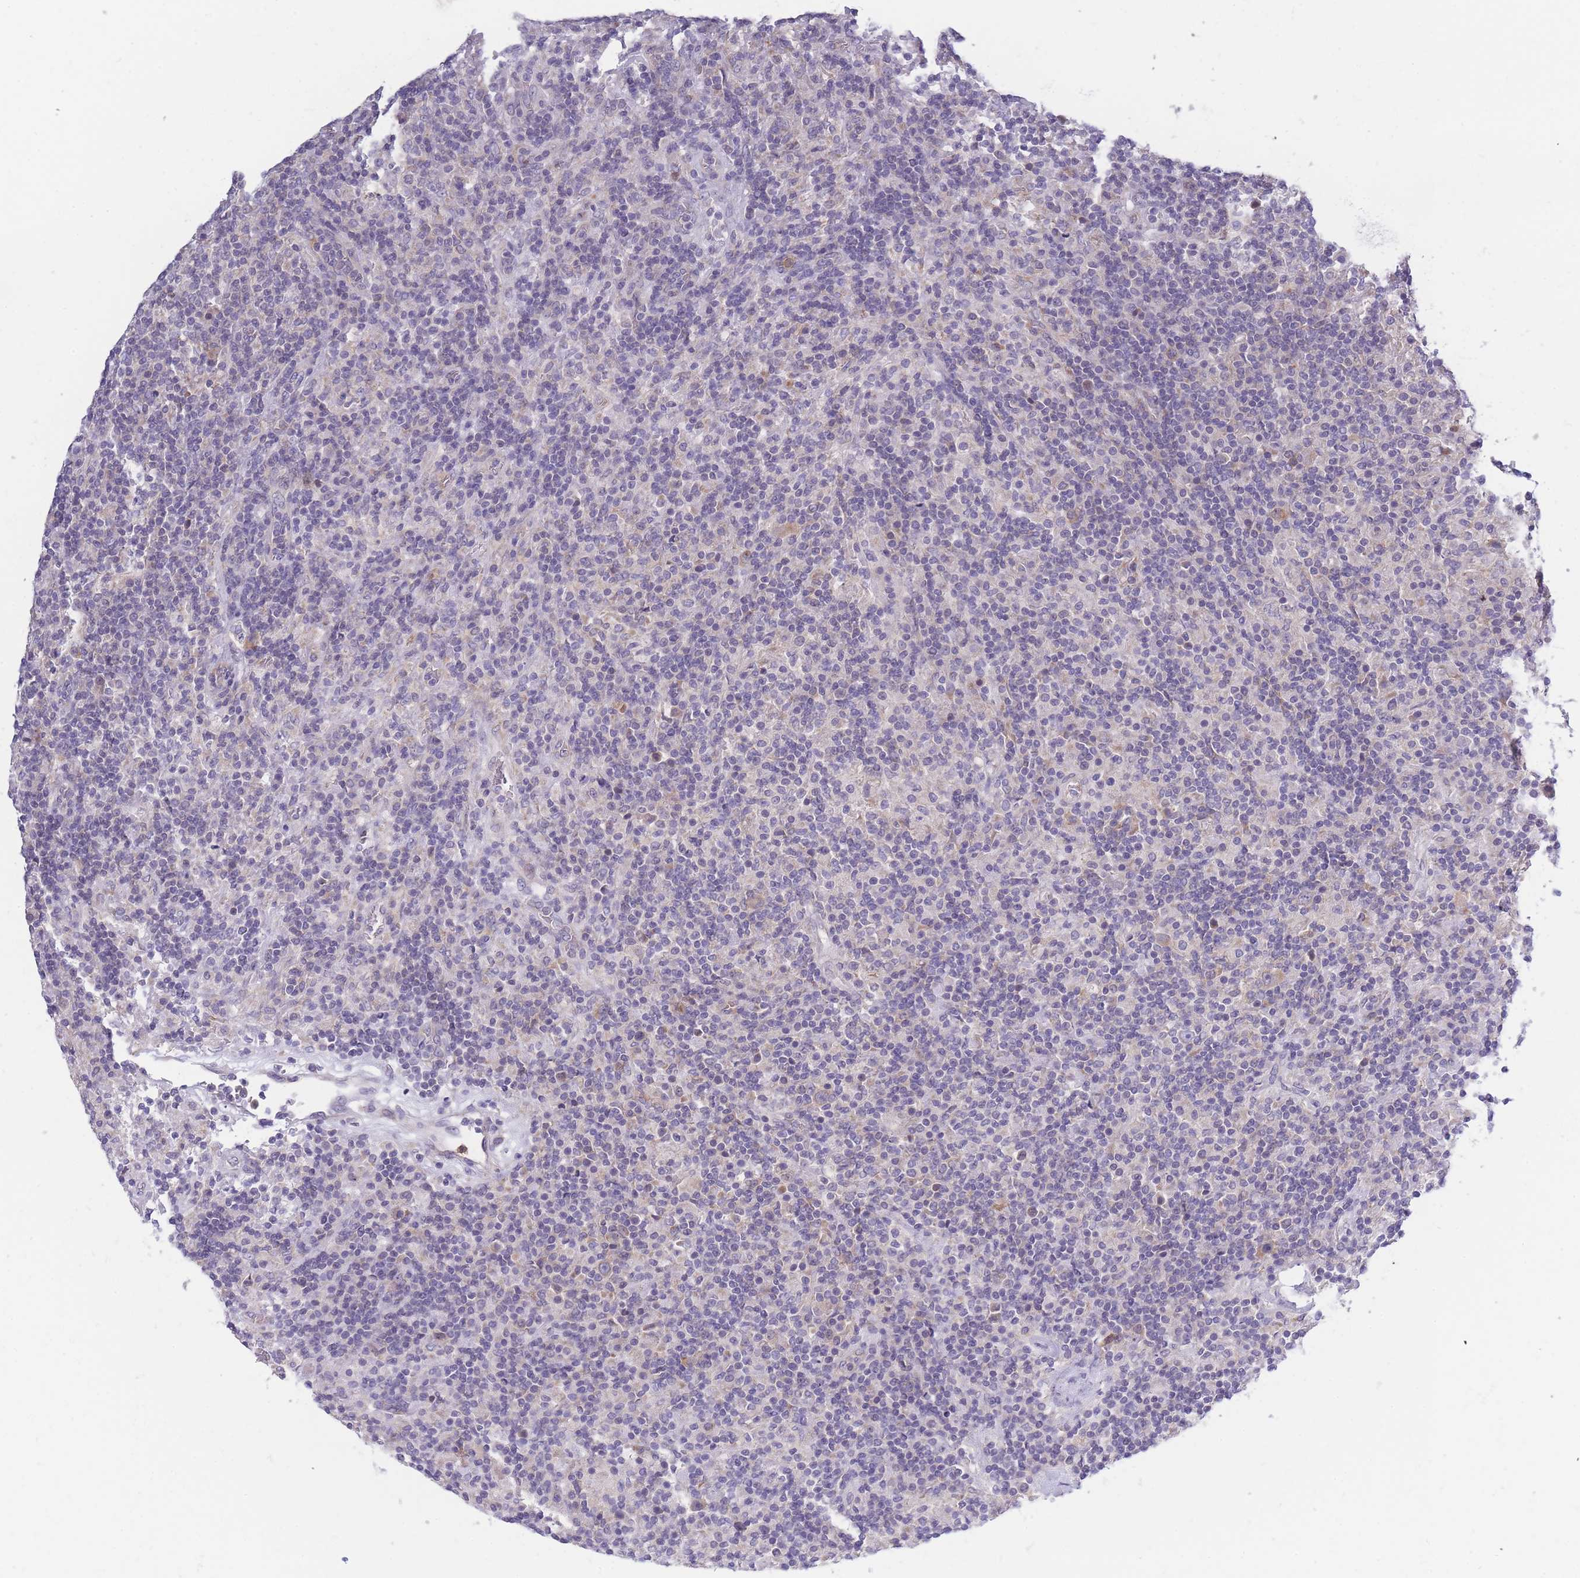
{"staining": {"intensity": "moderate", "quantity": "<25%", "location": "cytoplasmic/membranous"}, "tissue": "lymphoma", "cell_type": "Tumor cells", "image_type": "cancer", "snomed": [{"axis": "morphology", "description": "Hodgkin's disease, NOS"}, {"axis": "topography", "description": "Lymph node"}], "caption": "IHC image of neoplastic tissue: Hodgkin's disease stained using IHC demonstrates low levels of moderate protein expression localized specifically in the cytoplasmic/membranous of tumor cells, appearing as a cytoplasmic/membranous brown color.", "gene": "NDUFAF6", "patient": {"sex": "male", "age": 70}}